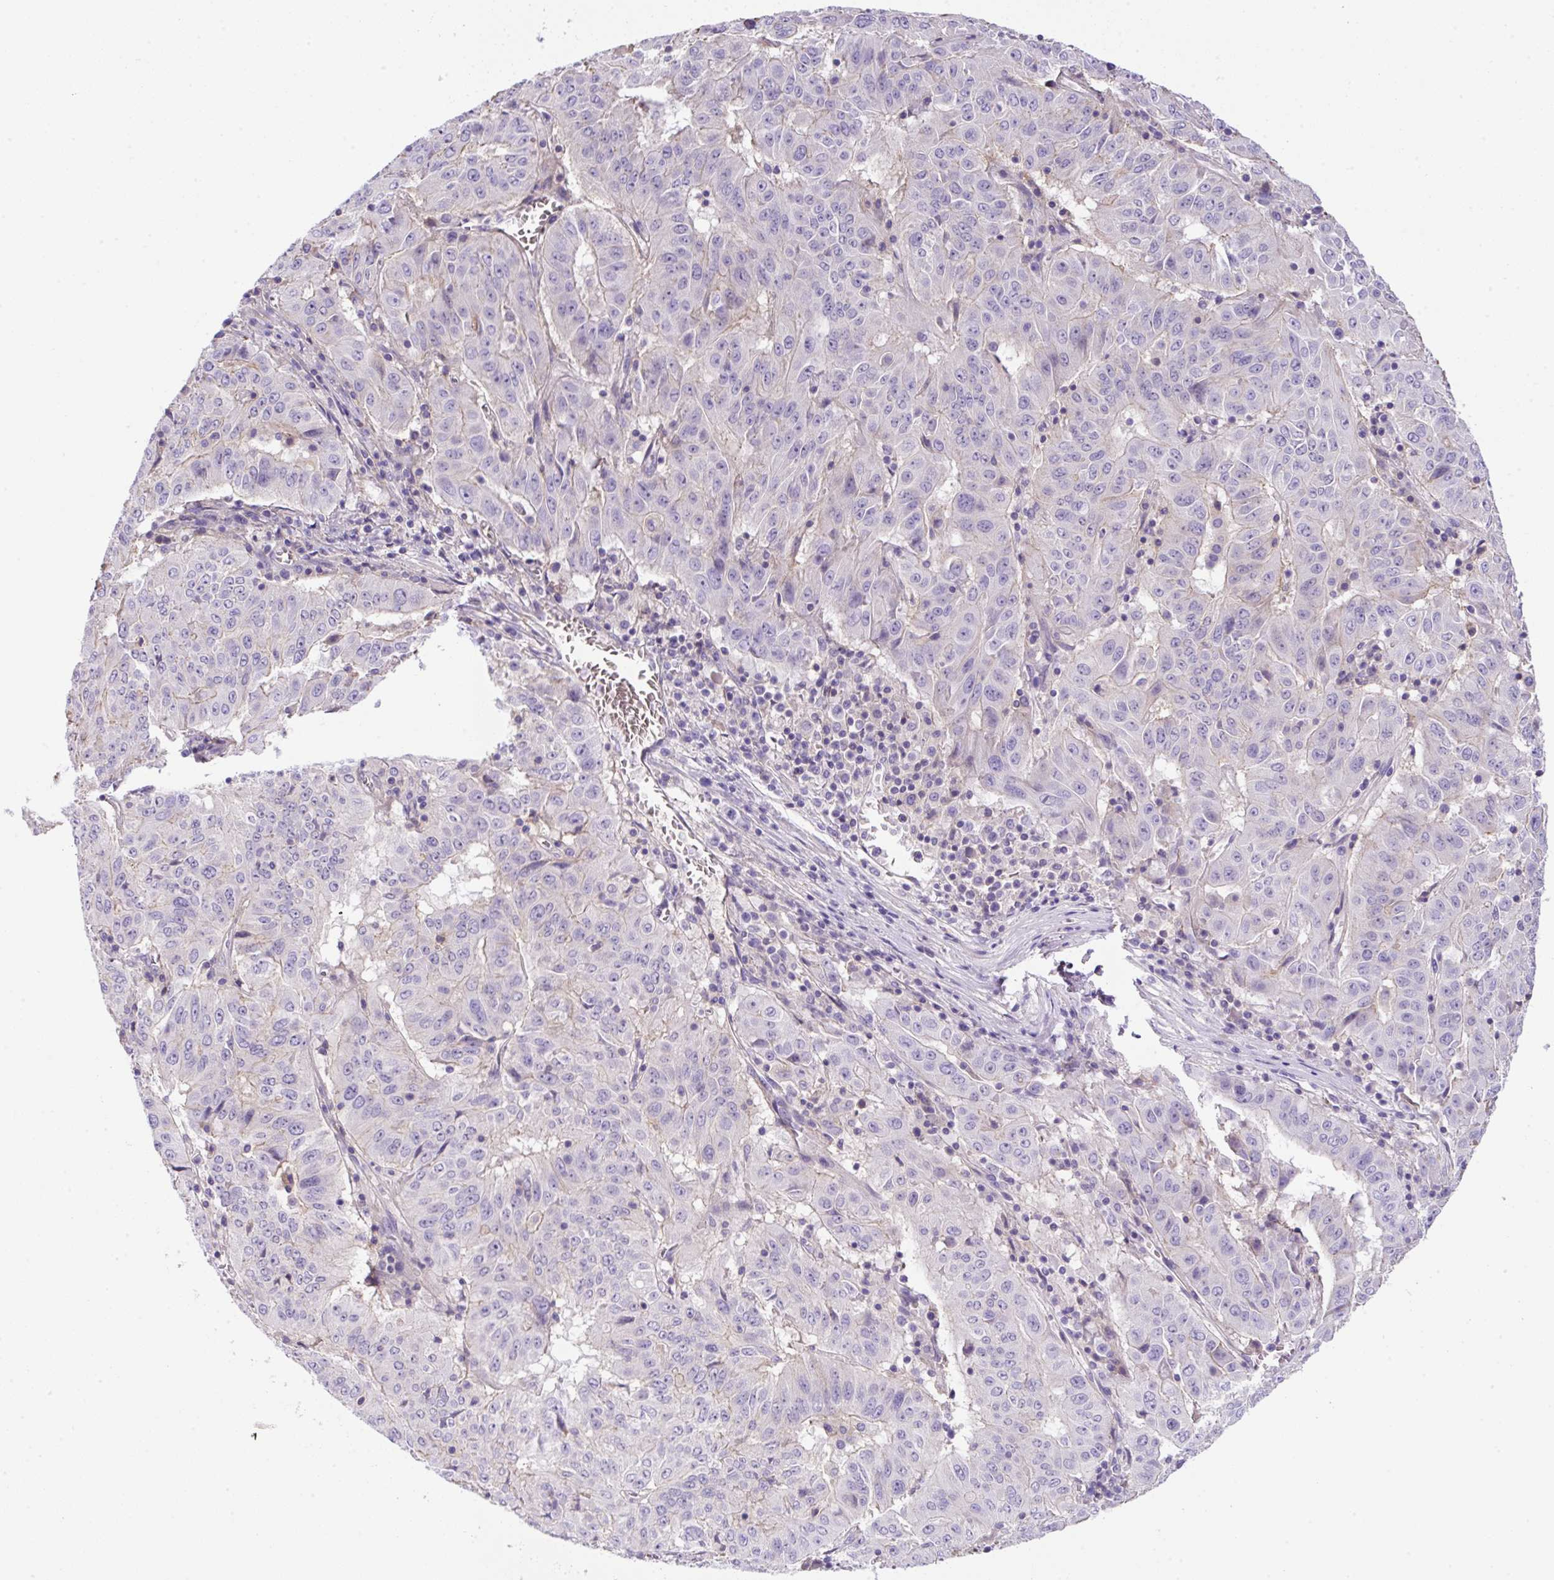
{"staining": {"intensity": "negative", "quantity": "none", "location": "none"}, "tissue": "pancreatic cancer", "cell_type": "Tumor cells", "image_type": "cancer", "snomed": [{"axis": "morphology", "description": "Adenocarcinoma, NOS"}, {"axis": "topography", "description": "Pancreas"}], "caption": "DAB (3,3'-diaminobenzidine) immunohistochemical staining of human pancreatic cancer (adenocarcinoma) displays no significant positivity in tumor cells. (DAB (3,3'-diaminobenzidine) IHC visualized using brightfield microscopy, high magnification).", "gene": "NPTN", "patient": {"sex": "male", "age": 63}}